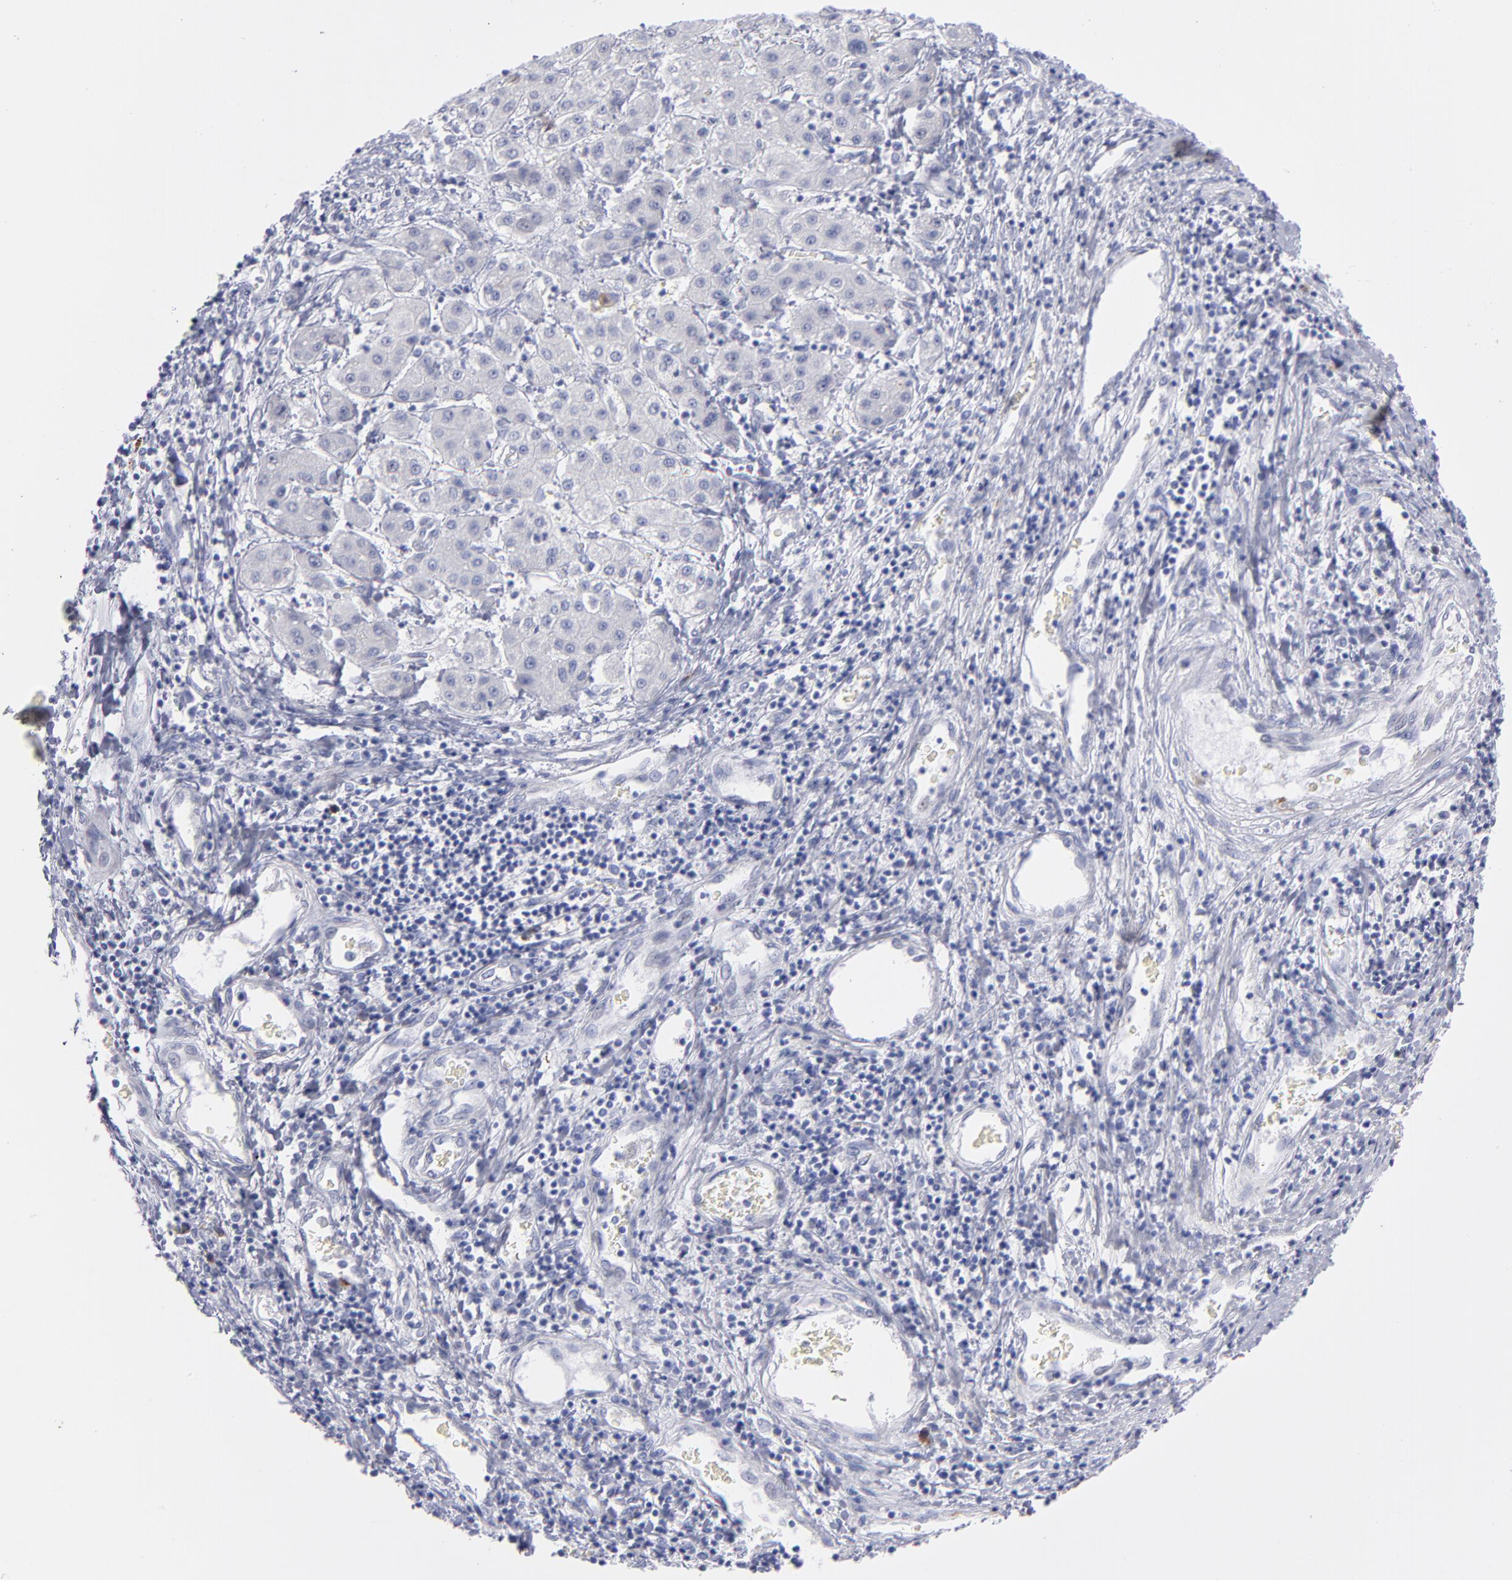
{"staining": {"intensity": "negative", "quantity": "none", "location": "none"}, "tissue": "liver cancer", "cell_type": "Tumor cells", "image_type": "cancer", "snomed": [{"axis": "morphology", "description": "Carcinoma, Hepatocellular, NOS"}, {"axis": "topography", "description": "Liver"}], "caption": "Tumor cells are negative for protein expression in human liver cancer.", "gene": "CCNB1", "patient": {"sex": "male", "age": 24}}